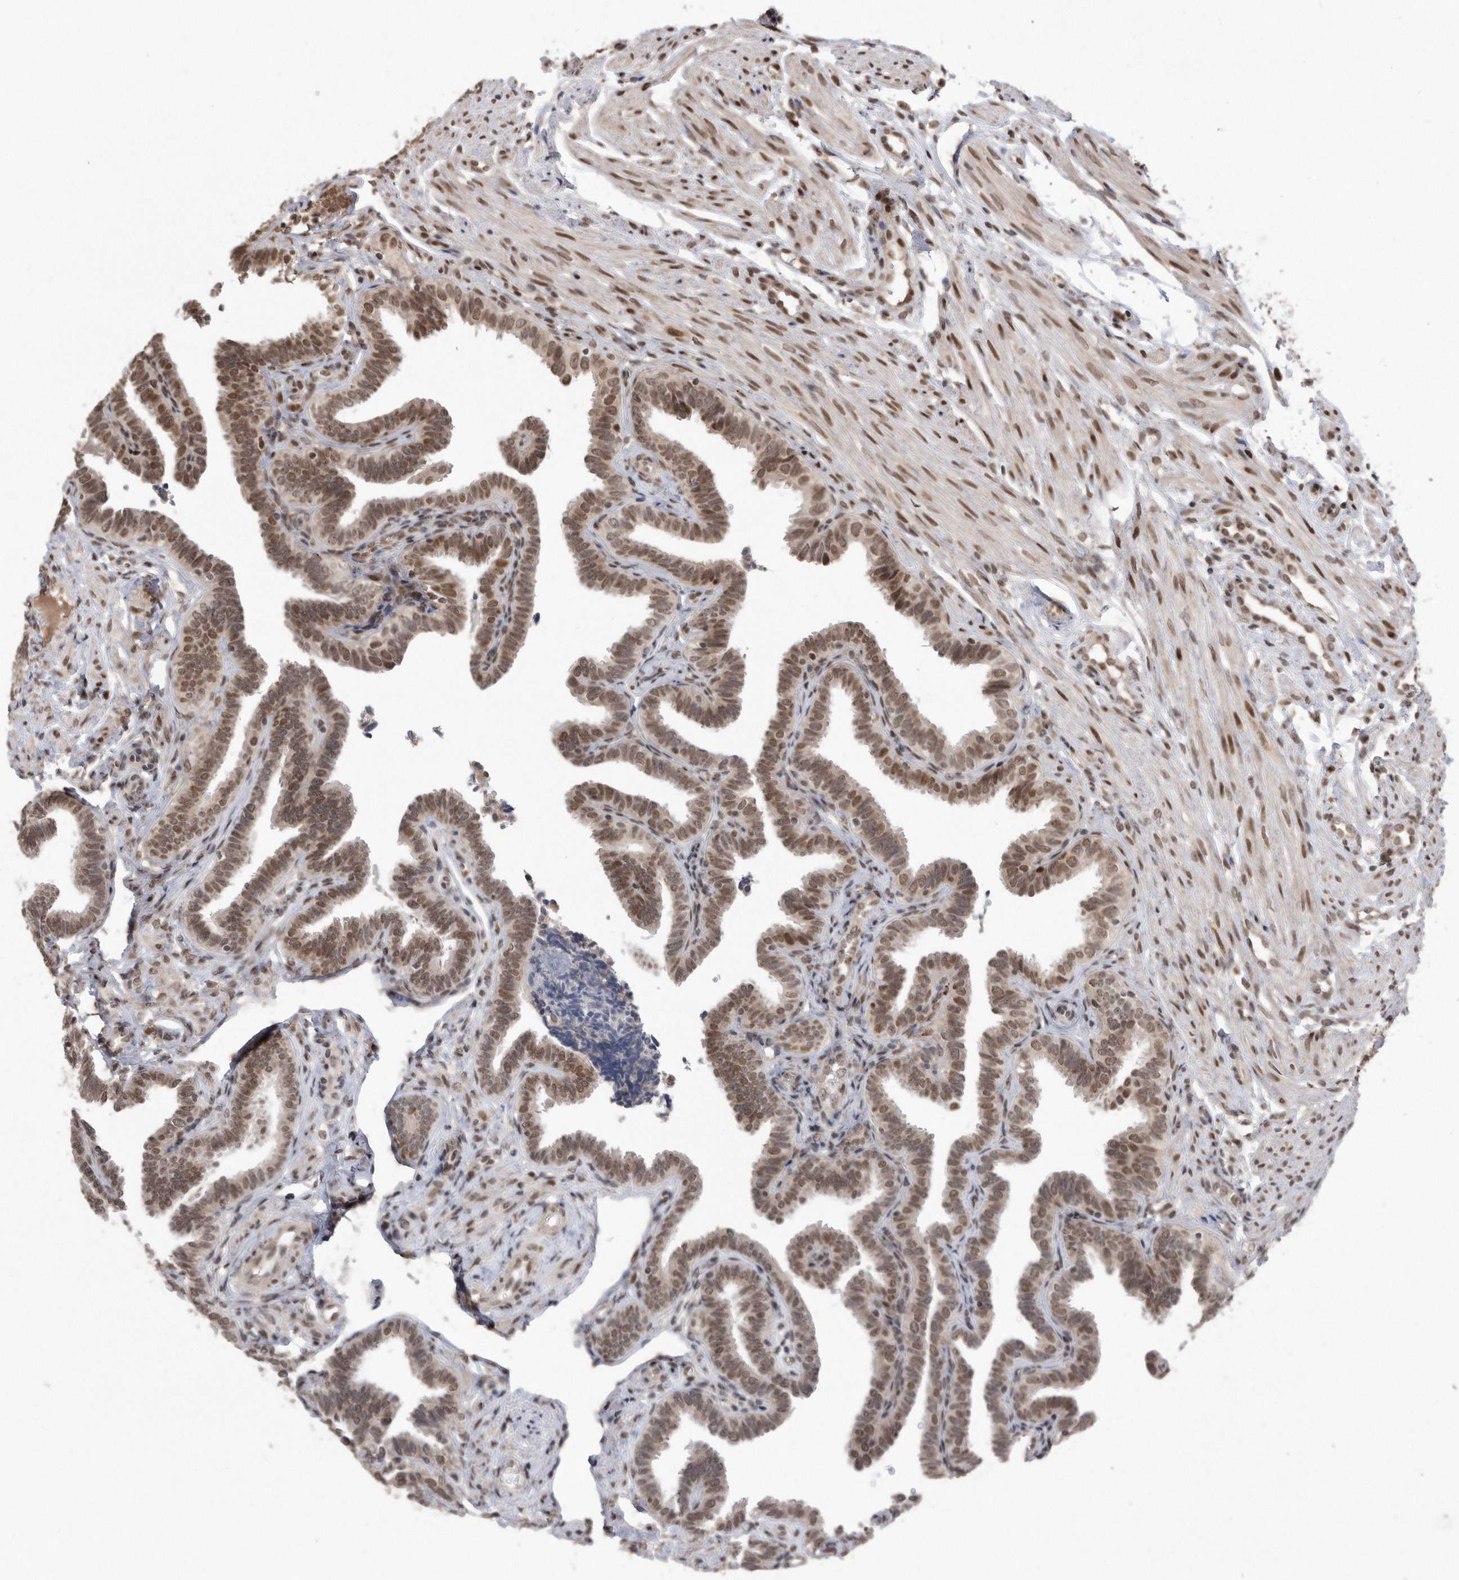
{"staining": {"intensity": "moderate", "quantity": ">75%", "location": "nuclear"}, "tissue": "fallopian tube", "cell_type": "Glandular cells", "image_type": "normal", "snomed": [{"axis": "morphology", "description": "Normal tissue, NOS"}, {"axis": "topography", "description": "Fallopian tube"}], "caption": "DAB (3,3'-diaminobenzidine) immunohistochemical staining of benign human fallopian tube exhibits moderate nuclear protein positivity in about >75% of glandular cells.", "gene": "TDRD3", "patient": {"sex": "female", "age": 39}}